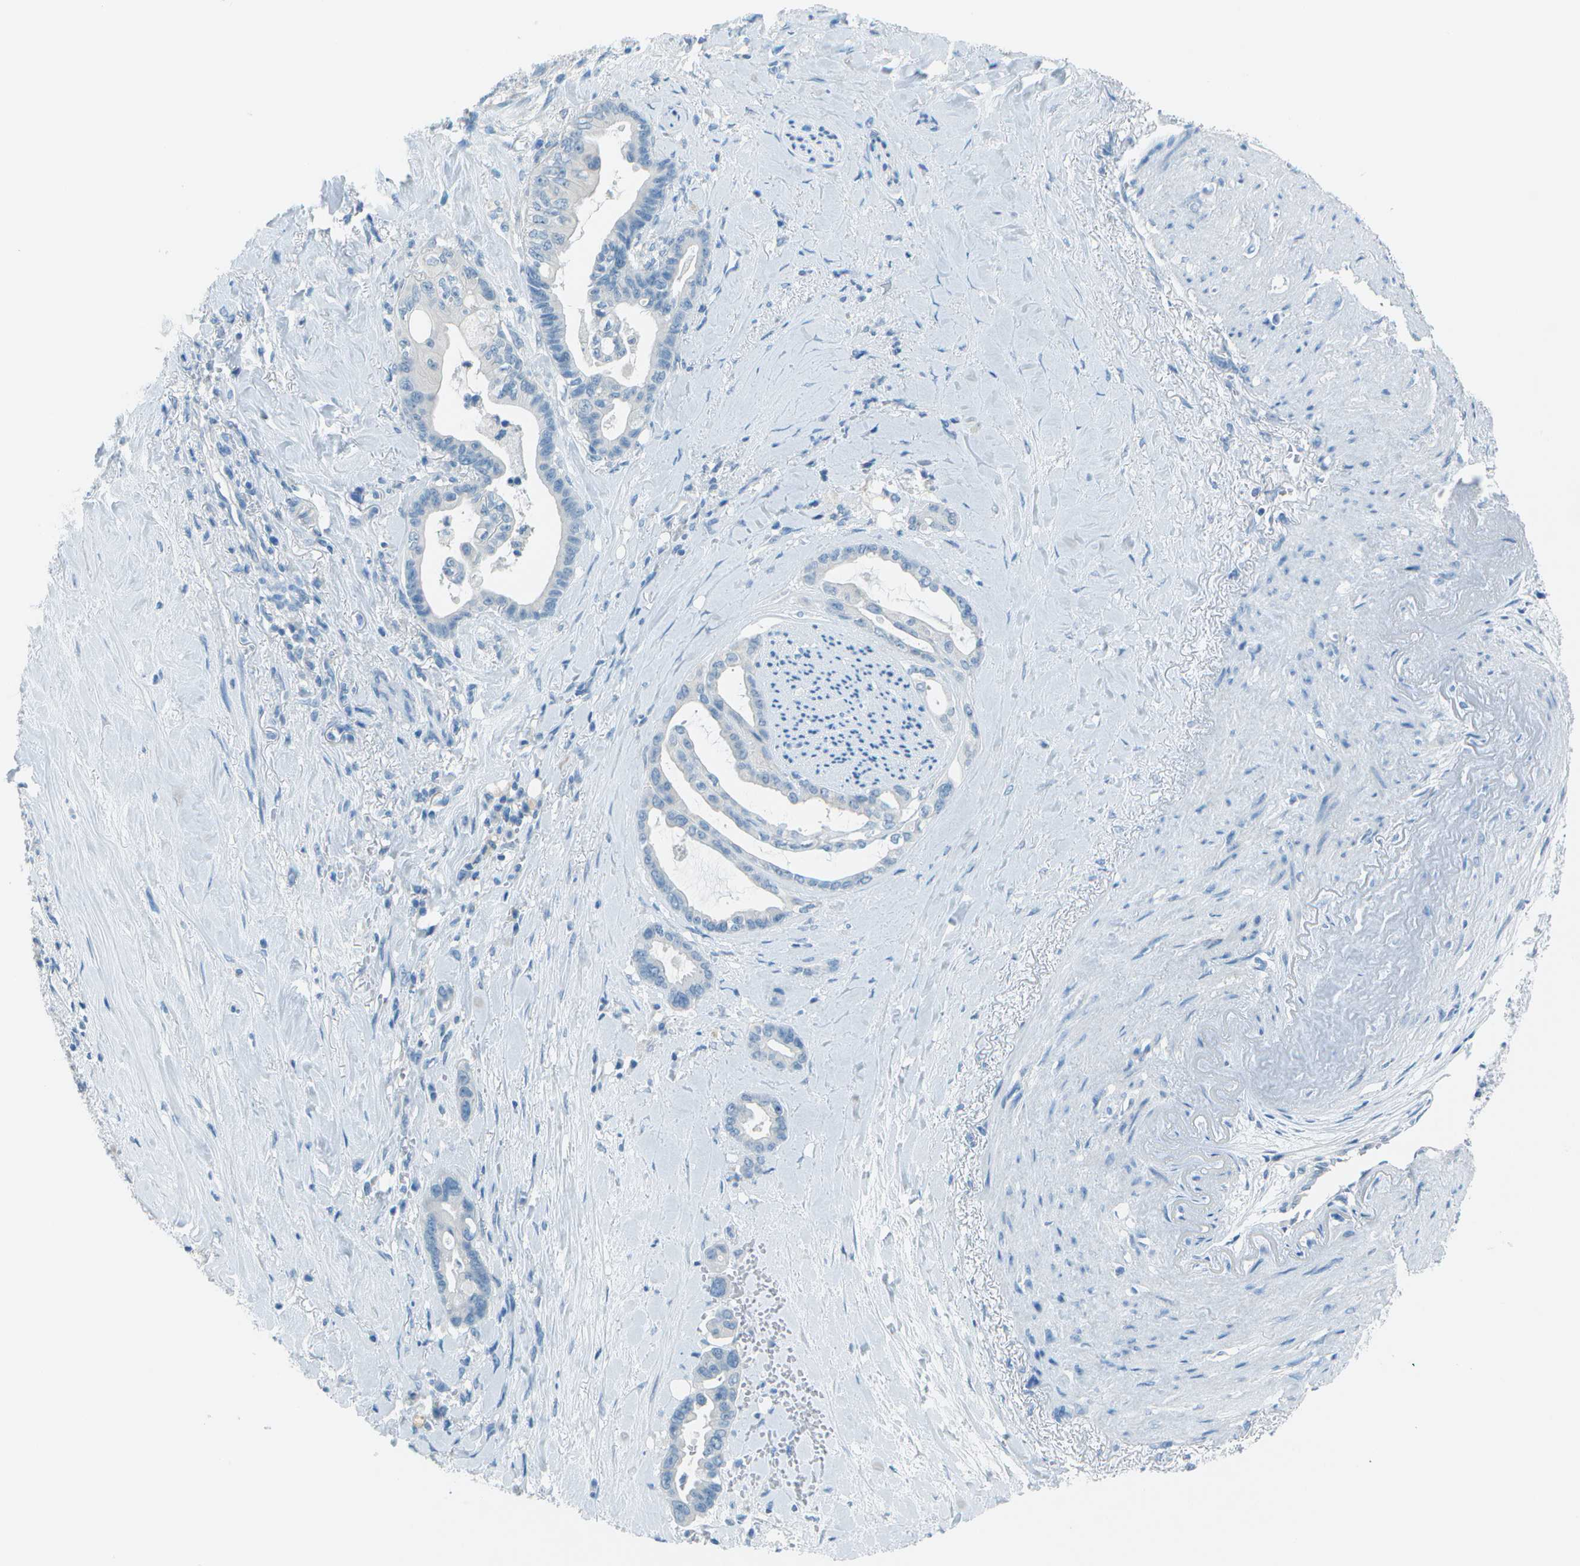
{"staining": {"intensity": "negative", "quantity": "none", "location": "none"}, "tissue": "pancreatic cancer", "cell_type": "Tumor cells", "image_type": "cancer", "snomed": [{"axis": "morphology", "description": "Adenocarcinoma, NOS"}, {"axis": "topography", "description": "Pancreas"}], "caption": "High power microscopy photomicrograph of an IHC image of pancreatic adenocarcinoma, revealing no significant staining in tumor cells.", "gene": "FGF1", "patient": {"sex": "male", "age": 70}}